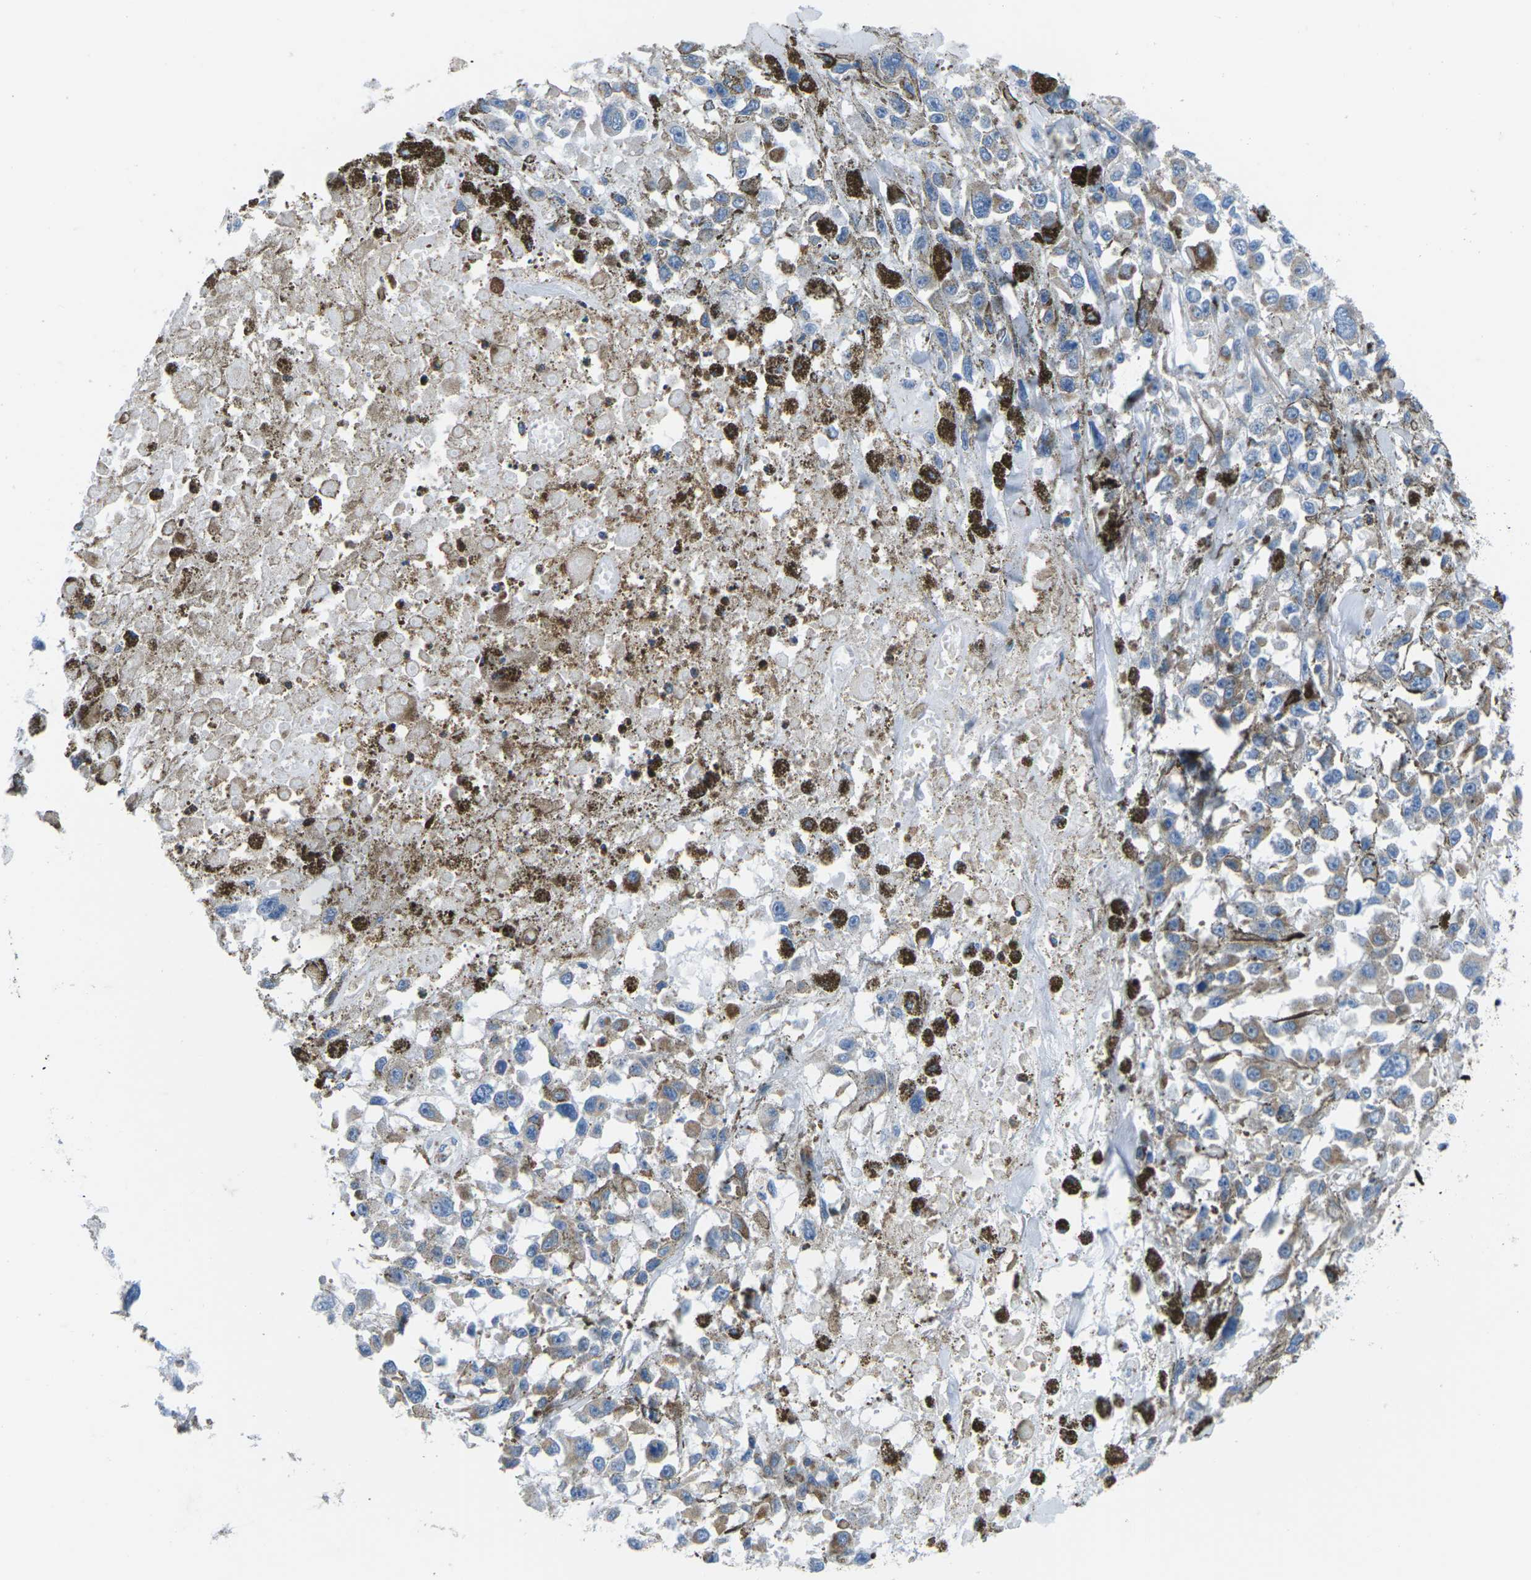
{"staining": {"intensity": "negative", "quantity": "none", "location": "none"}, "tissue": "melanoma", "cell_type": "Tumor cells", "image_type": "cancer", "snomed": [{"axis": "morphology", "description": "Malignant melanoma, Metastatic site"}, {"axis": "topography", "description": "Lymph node"}], "caption": "Immunohistochemistry of melanoma shows no staining in tumor cells.", "gene": "COX6C", "patient": {"sex": "male", "age": 59}}